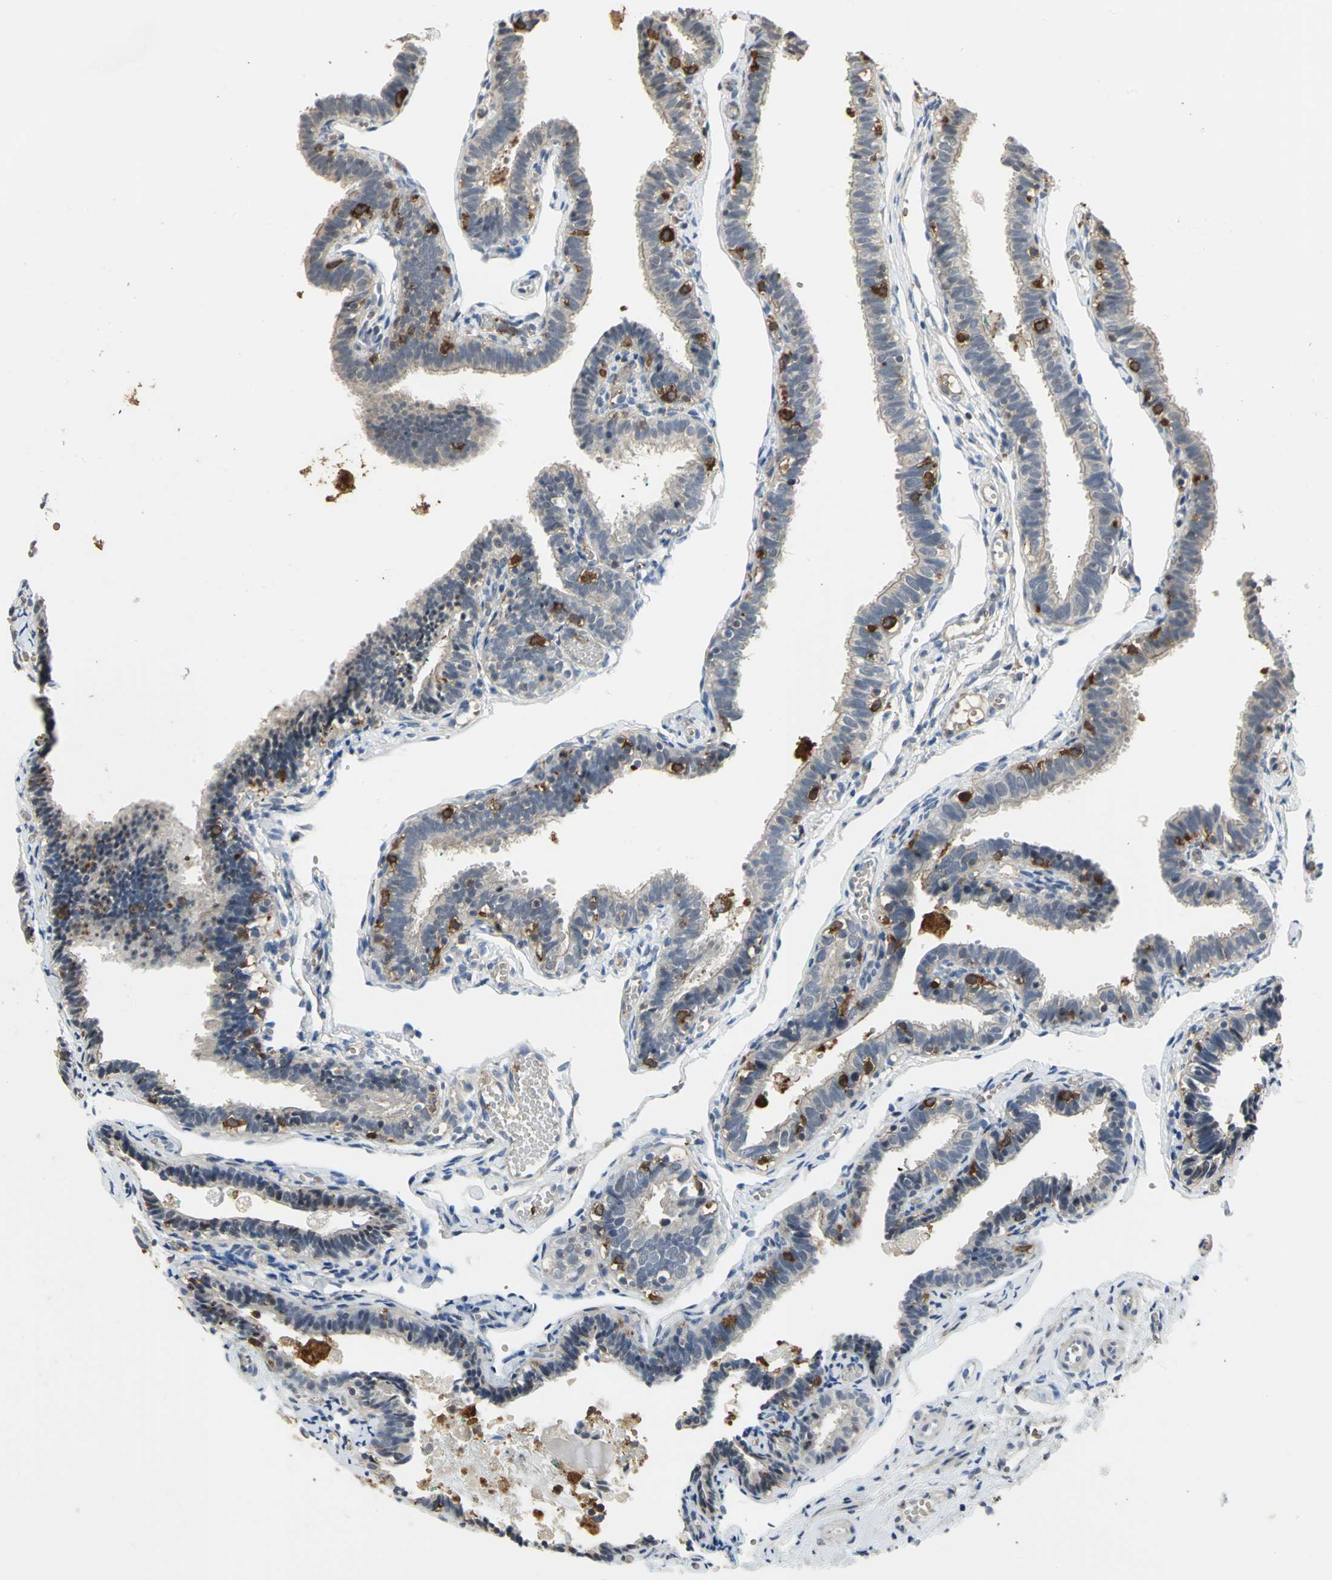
{"staining": {"intensity": "negative", "quantity": "none", "location": "none"}, "tissue": "fallopian tube", "cell_type": "Glandular cells", "image_type": "normal", "snomed": [{"axis": "morphology", "description": "Normal tissue, NOS"}, {"axis": "topography", "description": "Fallopian tube"}], "caption": "This is a micrograph of immunohistochemistry (IHC) staining of unremarkable fallopian tube, which shows no staining in glandular cells.", "gene": "SKAP2", "patient": {"sex": "female", "age": 46}}